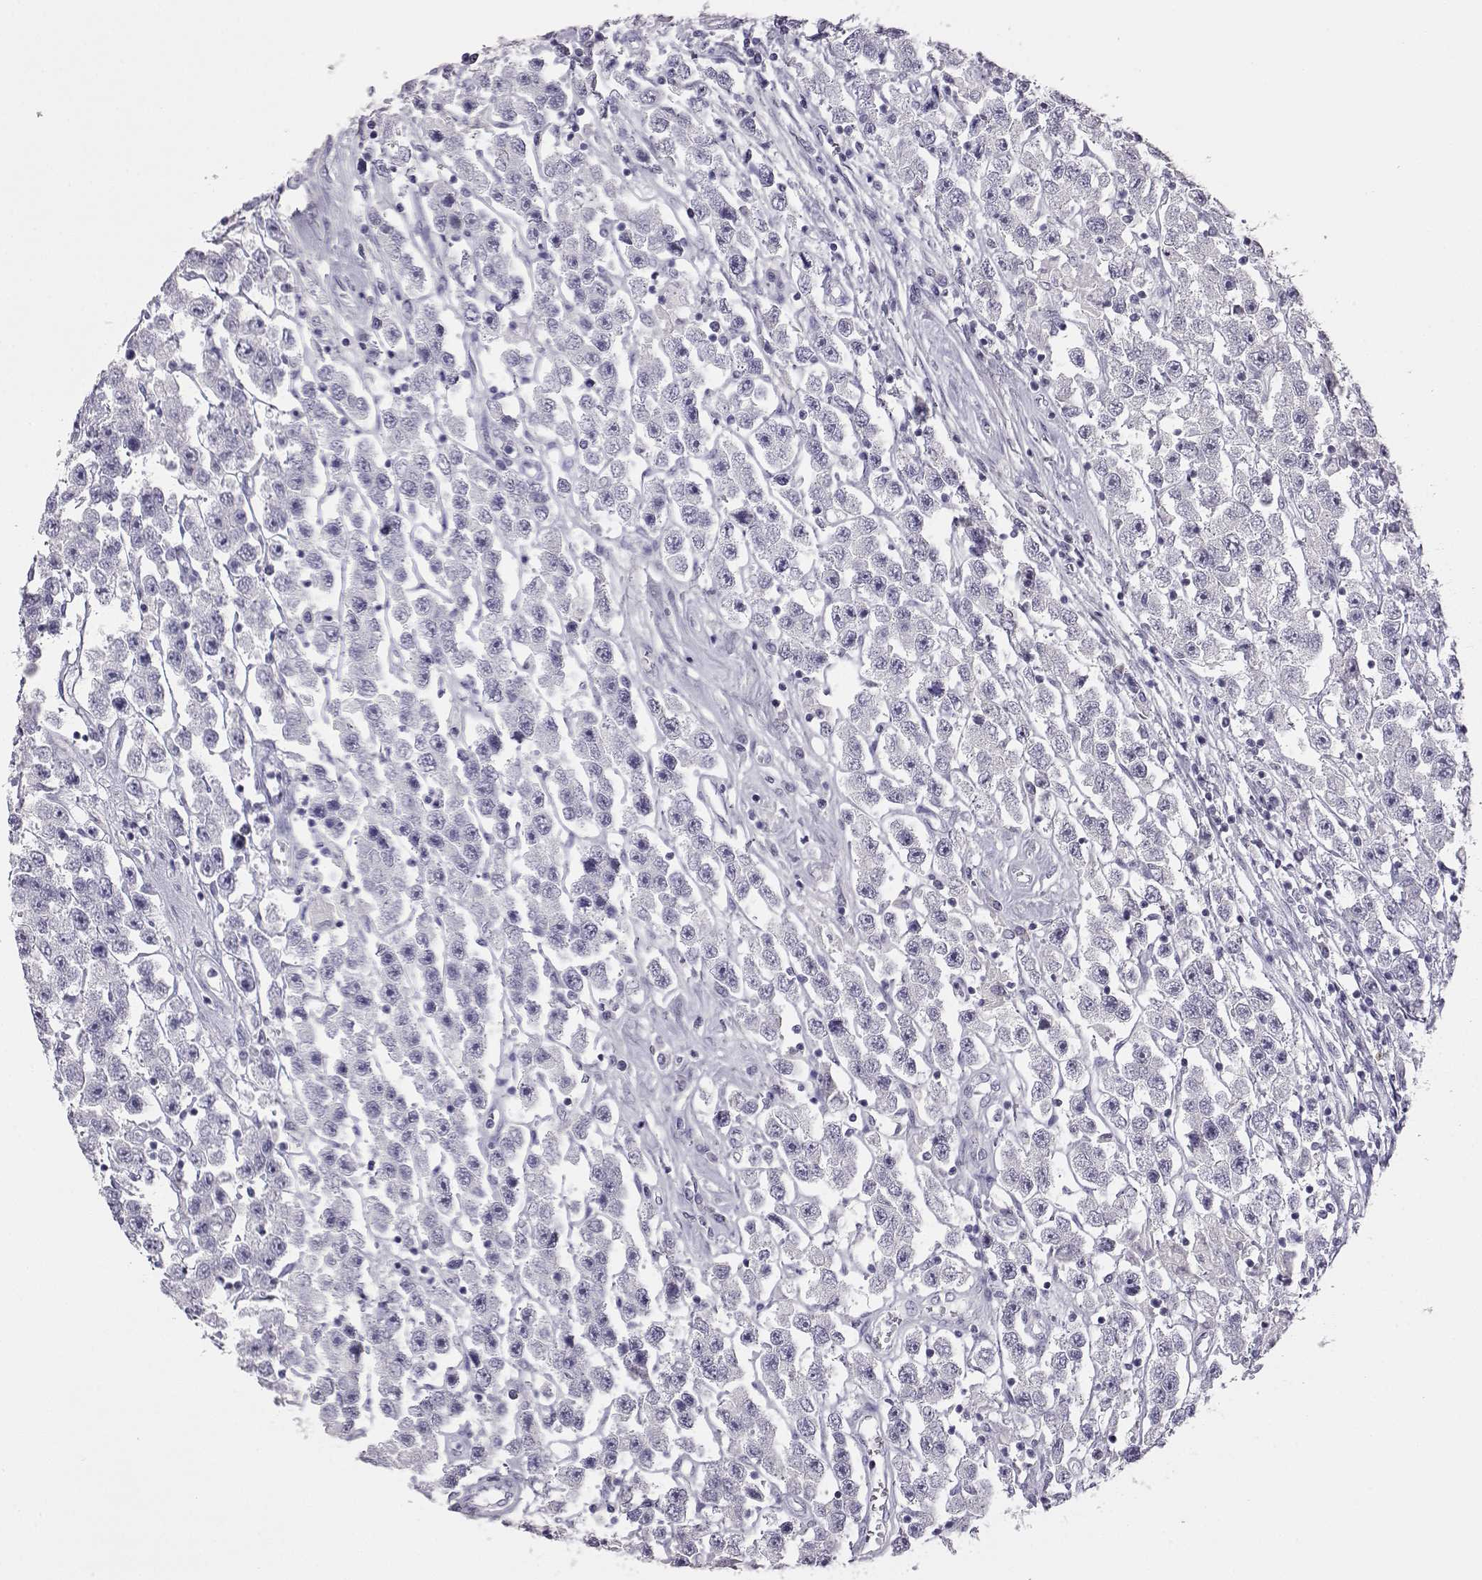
{"staining": {"intensity": "negative", "quantity": "none", "location": "none"}, "tissue": "testis cancer", "cell_type": "Tumor cells", "image_type": "cancer", "snomed": [{"axis": "morphology", "description": "Seminoma, NOS"}, {"axis": "topography", "description": "Testis"}], "caption": "An immunohistochemistry (IHC) histopathology image of testis cancer (seminoma) is shown. There is no staining in tumor cells of testis cancer (seminoma).", "gene": "VGF", "patient": {"sex": "male", "age": 45}}